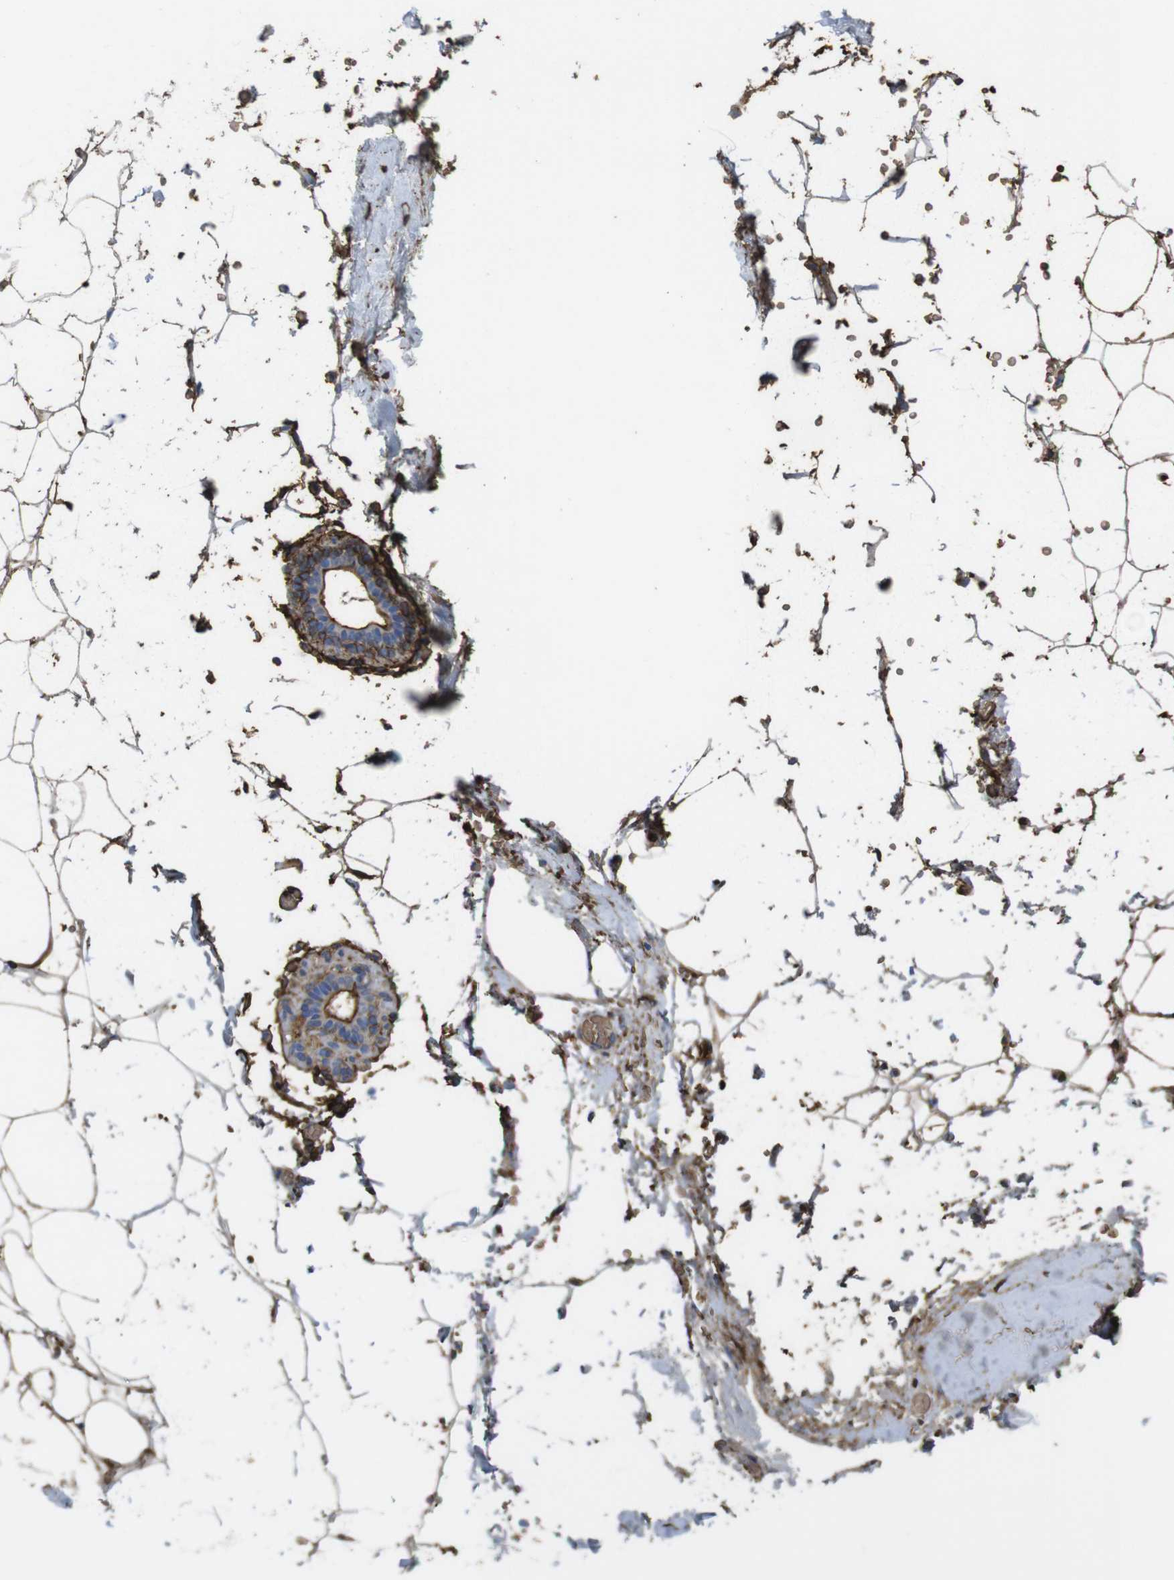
{"staining": {"intensity": "moderate", "quantity": ">75%", "location": "cytoplasmic/membranous"}, "tissue": "adipose tissue", "cell_type": "Adipocytes", "image_type": "normal", "snomed": [{"axis": "morphology", "description": "Normal tissue, NOS"}, {"axis": "topography", "description": "Breast"}, {"axis": "topography", "description": "Soft tissue"}], "caption": "This is a micrograph of immunohistochemistry (IHC) staining of normal adipose tissue, which shows moderate expression in the cytoplasmic/membranous of adipocytes.", "gene": "CYBRD1", "patient": {"sex": "female", "age": 75}}